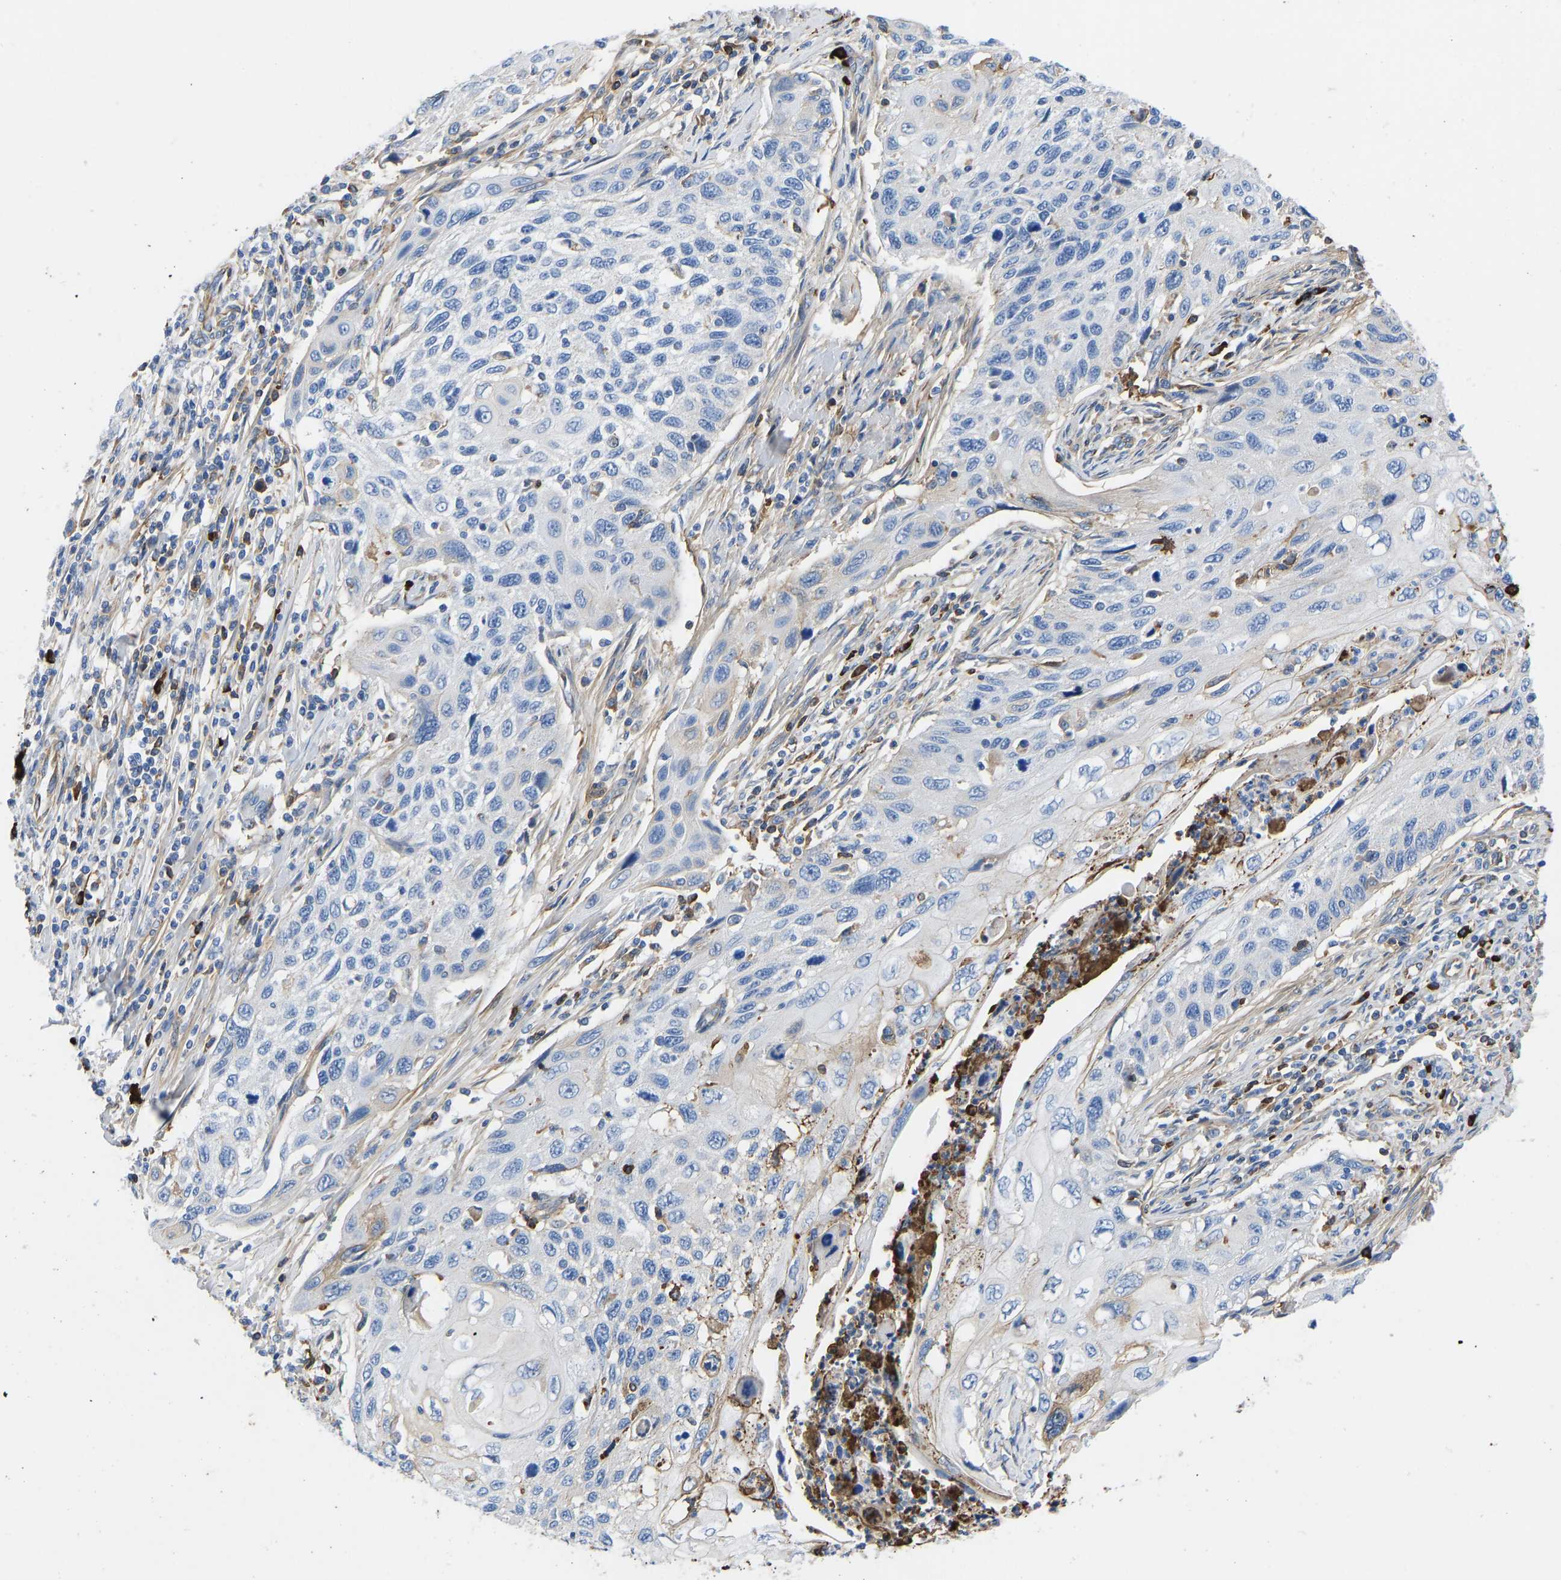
{"staining": {"intensity": "negative", "quantity": "none", "location": "none"}, "tissue": "cervical cancer", "cell_type": "Tumor cells", "image_type": "cancer", "snomed": [{"axis": "morphology", "description": "Squamous cell carcinoma, NOS"}, {"axis": "topography", "description": "Cervix"}], "caption": "This is an IHC histopathology image of cervical cancer (squamous cell carcinoma). There is no expression in tumor cells.", "gene": "HSPG2", "patient": {"sex": "female", "age": 70}}